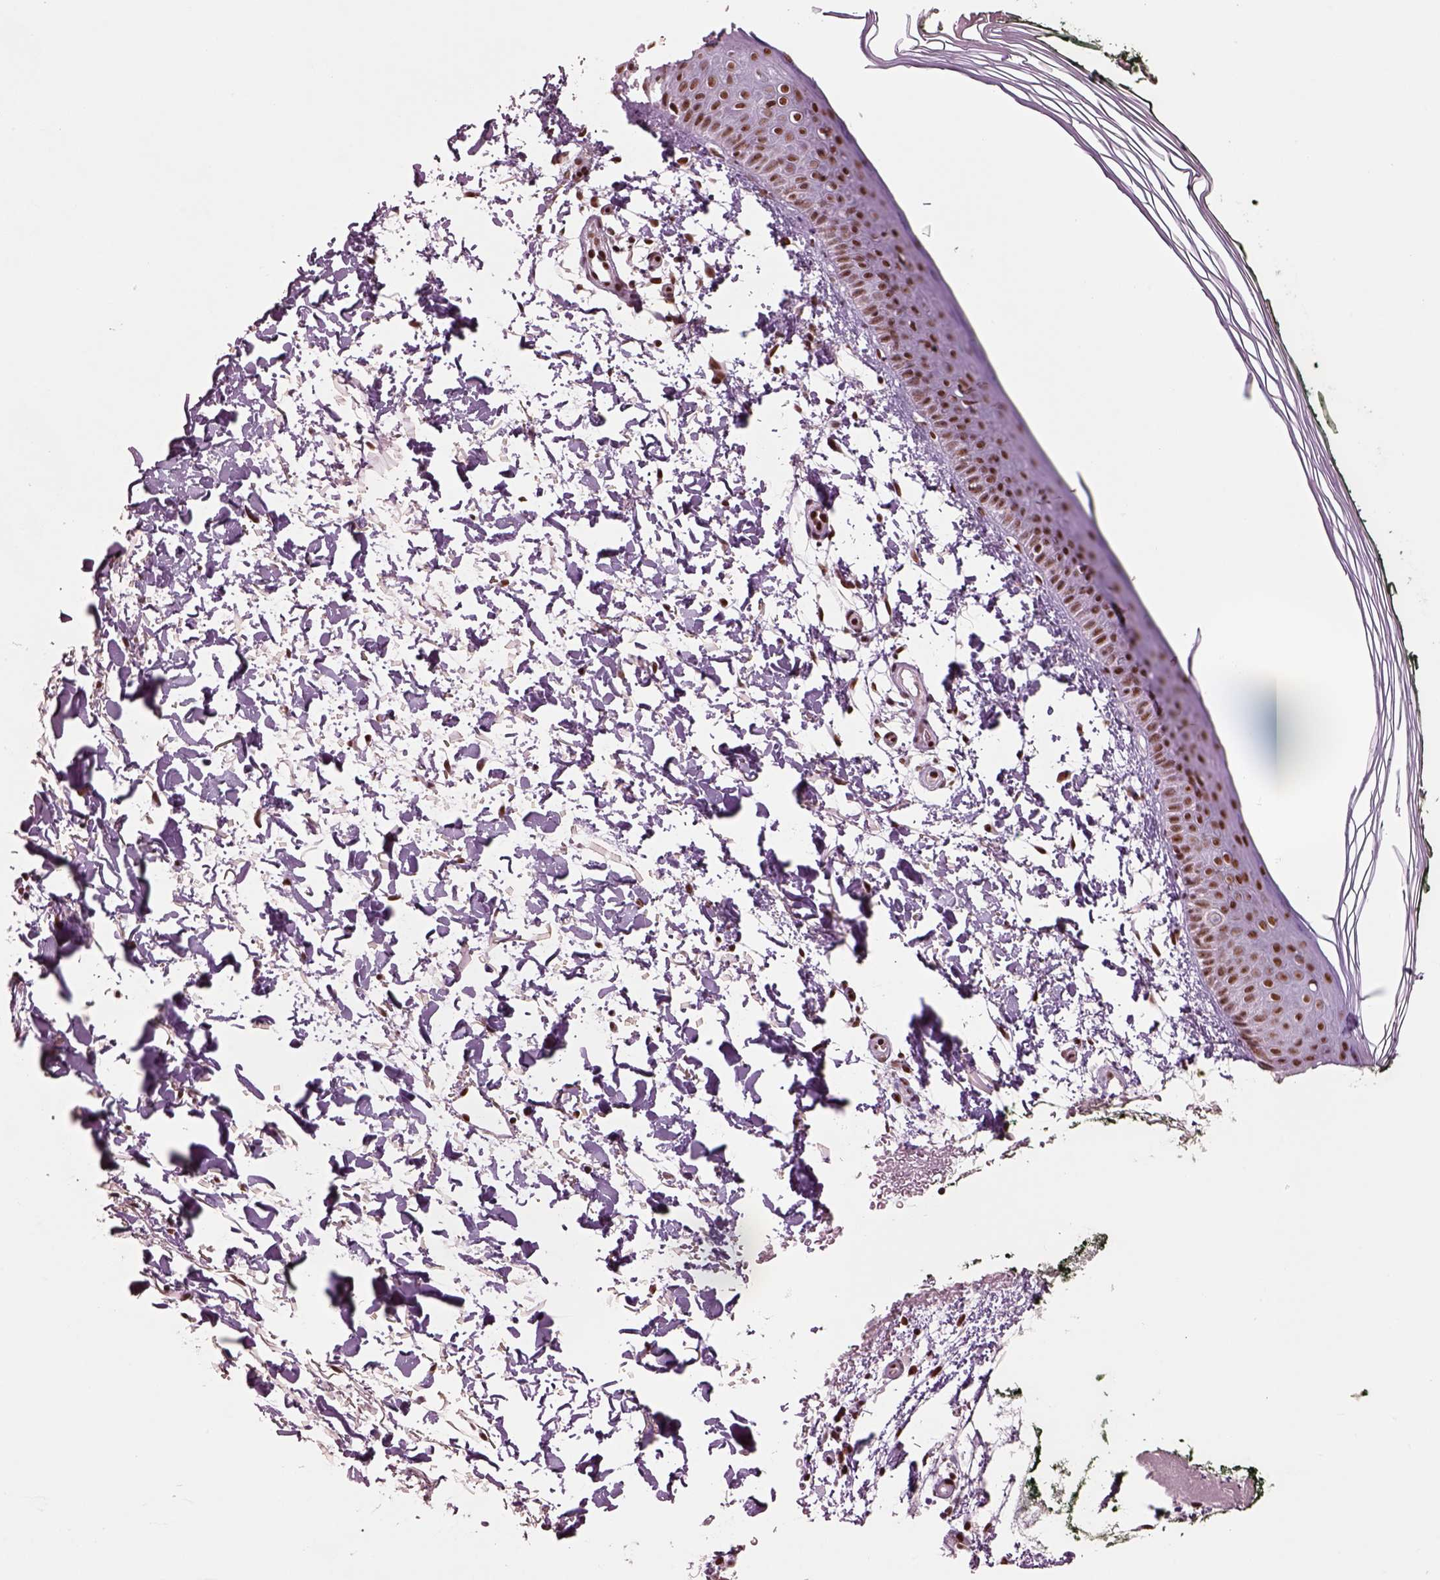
{"staining": {"intensity": "moderate", "quantity": ">75%", "location": "nuclear"}, "tissue": "skin", "cell_type": "Fibroblasts", "image_type": "normal", "snomed": [{"axis": "morphology", "description": "Normal tissue, NOS"}, {"axis": "topography", "description": "Skin"}], "caption": "Protein staining of normal skin demonstrates moderate nuclear staining in about >75% of fibroblasts.", "gene": "SEPHS1", "patient": {"sex": "female", "age": 62}}